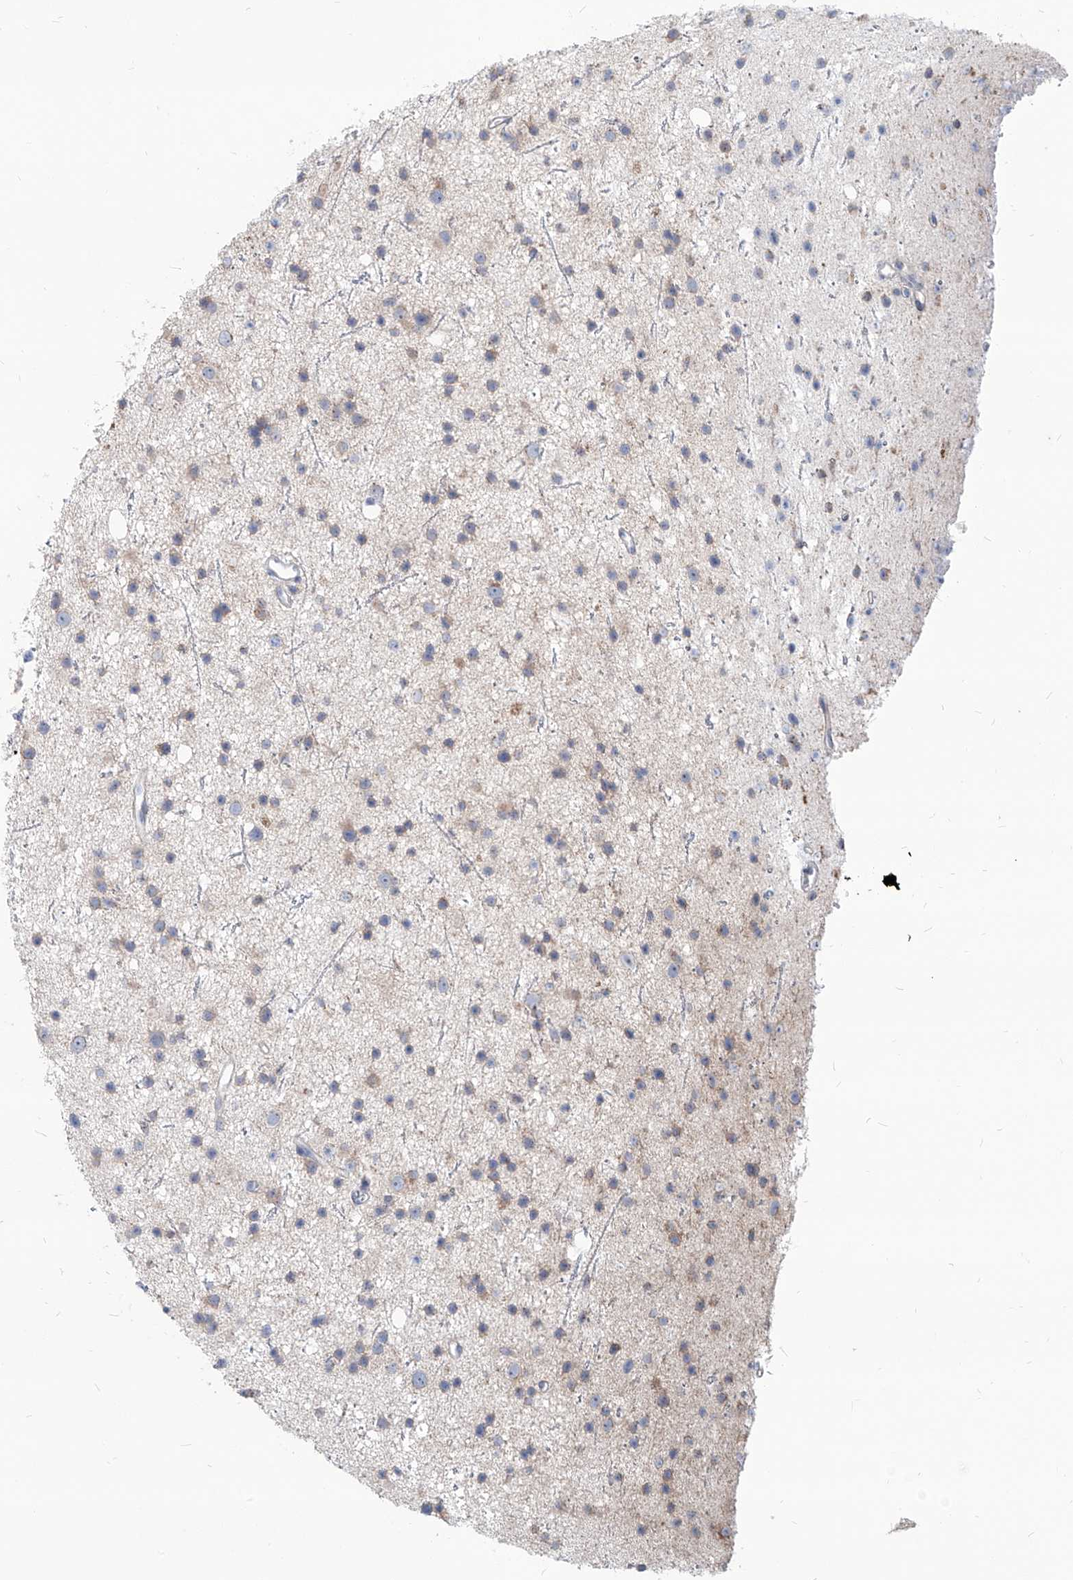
{"staining": {"intensity": "weak", "quantity": "<25%", "location": "cytoplasmic/membranous"}, "tissue": "glioma", "cell_type": "Tumor cells", "image_type": "cancer", "snomed": [{"axis": "morphology", "description": "Glioma, malignant, Low grade"}, {"axis": "topography", "description": "Cerebral cortex"}], "caption": "Human glioma stained for a protein using IHC exhibits no expression in tumor cells.", "gene": "AGPS", "patient": {"sex": "female", "age": 39}}